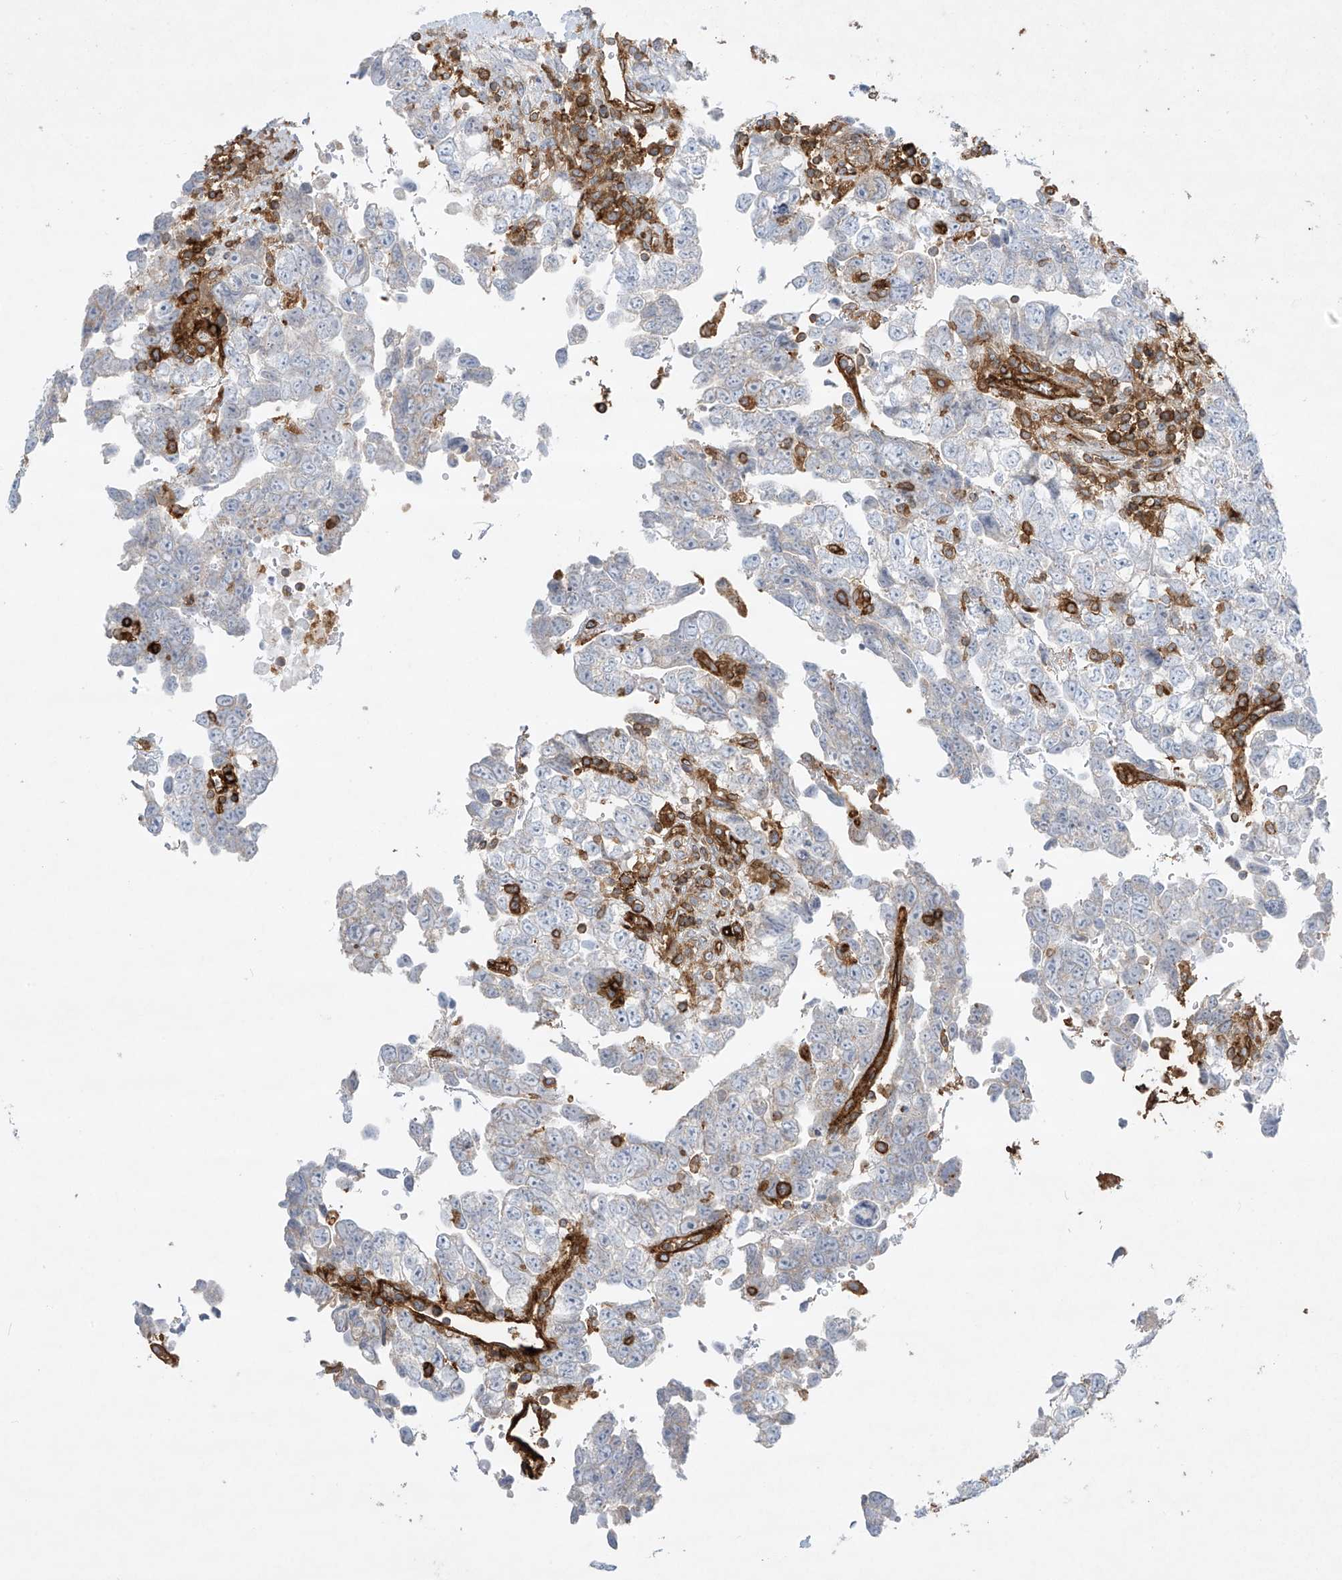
{"staining": {"intensity": "negative", "quantity": "none", "location": "none"}, "tissue": "testis cancer", "cell_type": "Tumor cells", "image_type": "cancer", "snomed": [{"axis": "morphology", "description": "Carcinoma, Embryonal, NOS"}, {"axis": "topography", "description": "Testis"}], "caption": "Testis cancer (embryonal carcinoma) stained for a protein using immunohistochemistry exhibits no staining tumor cells.", "gene": "HLA-E", "patient": {"sex": "male", "age": 37}}